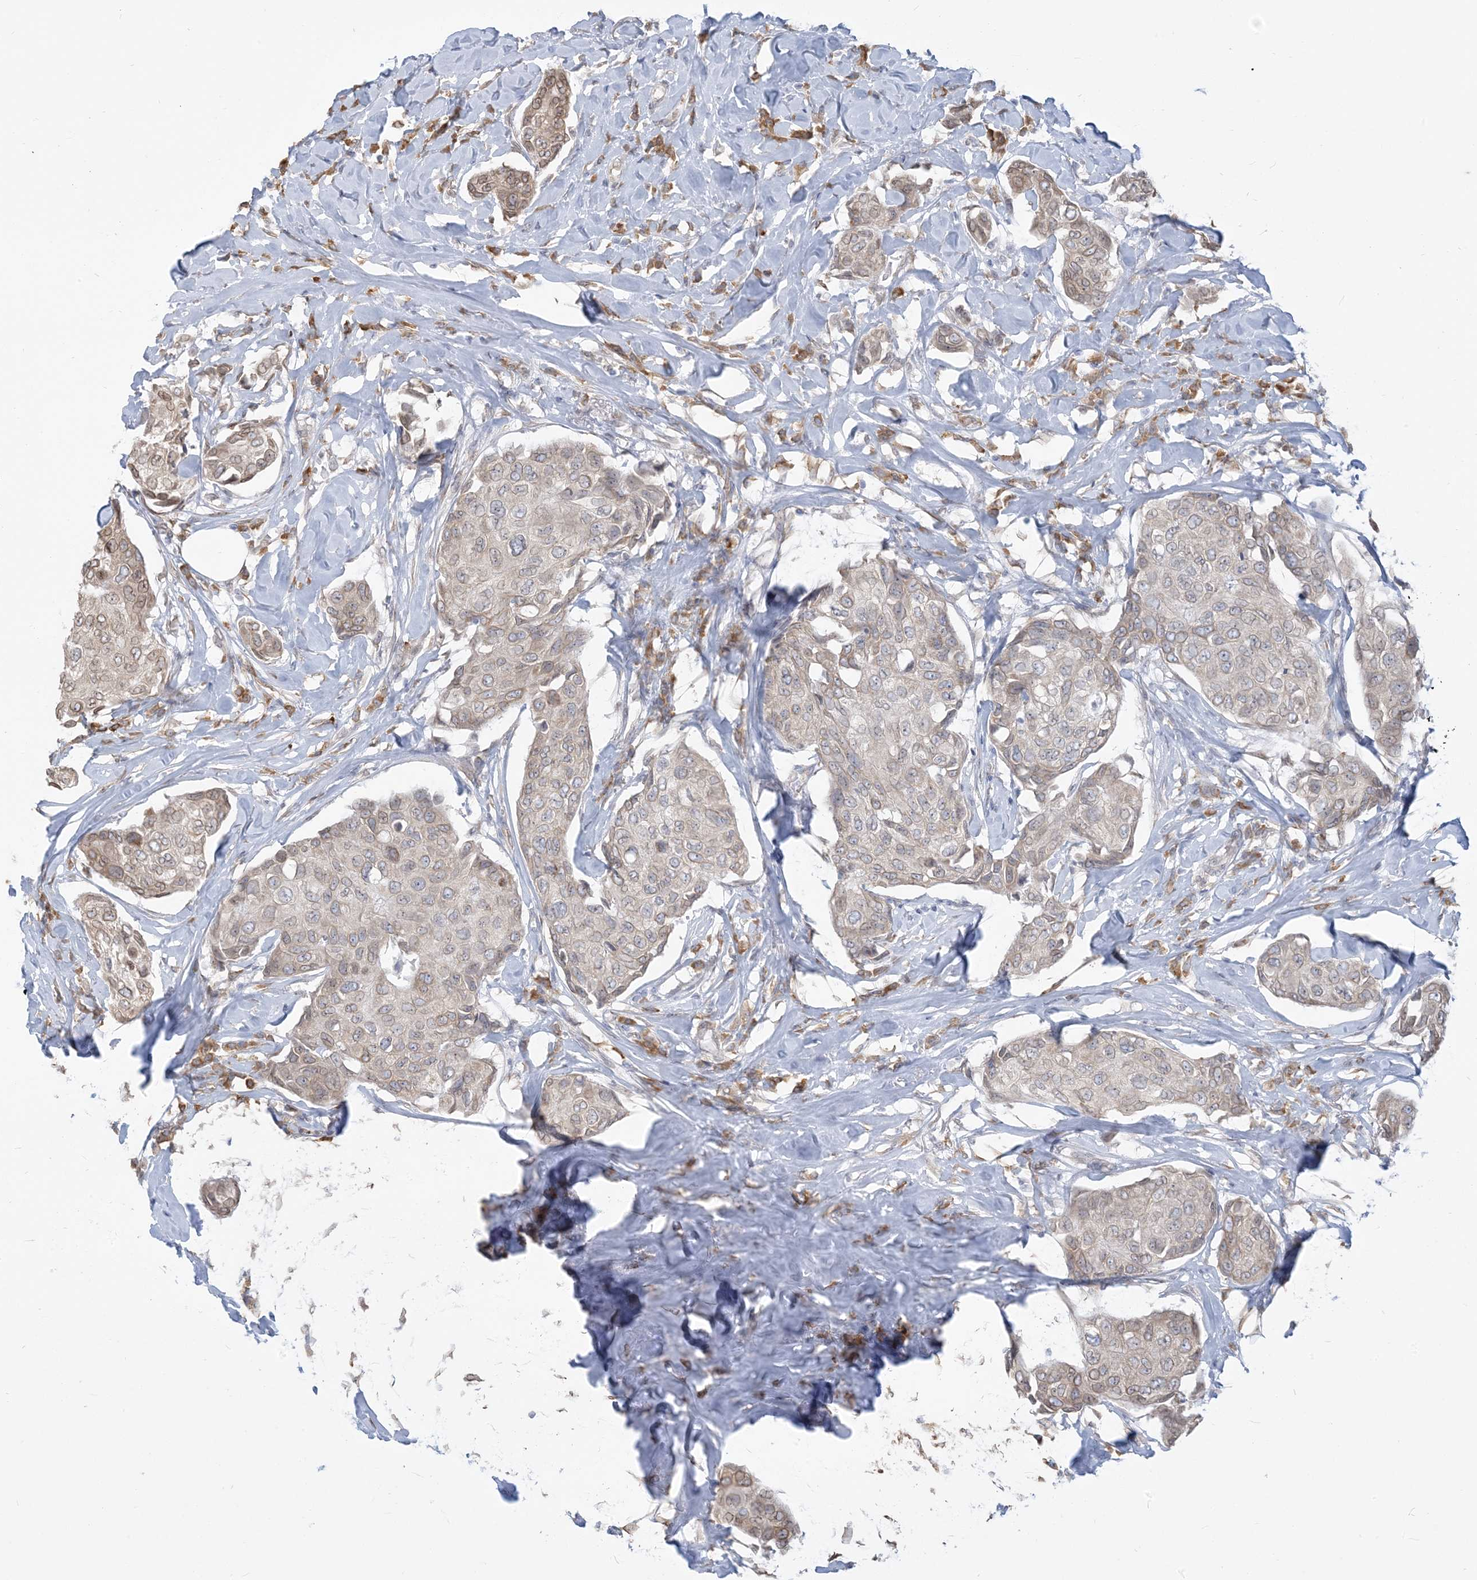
{"staining": {"intensity": "weak", "quantity": "<25%", "location": "cytoplasmic/membranous,nuclear"}, "tissue": "breast cancer", "cell_type": "Tumor cells", "image_type": "cancer", "snomed": [{"axis": "morphology", "description": "Duct carcinoma"}, {"axis": "topography", "description": "Breast"}], "caption": "A micrograph of breast intraductal carcinoma stained for a protein displays no brown staining in tumor cells.", "gene": "WWP1", "patient": {"sex": "female", "age": 80}}